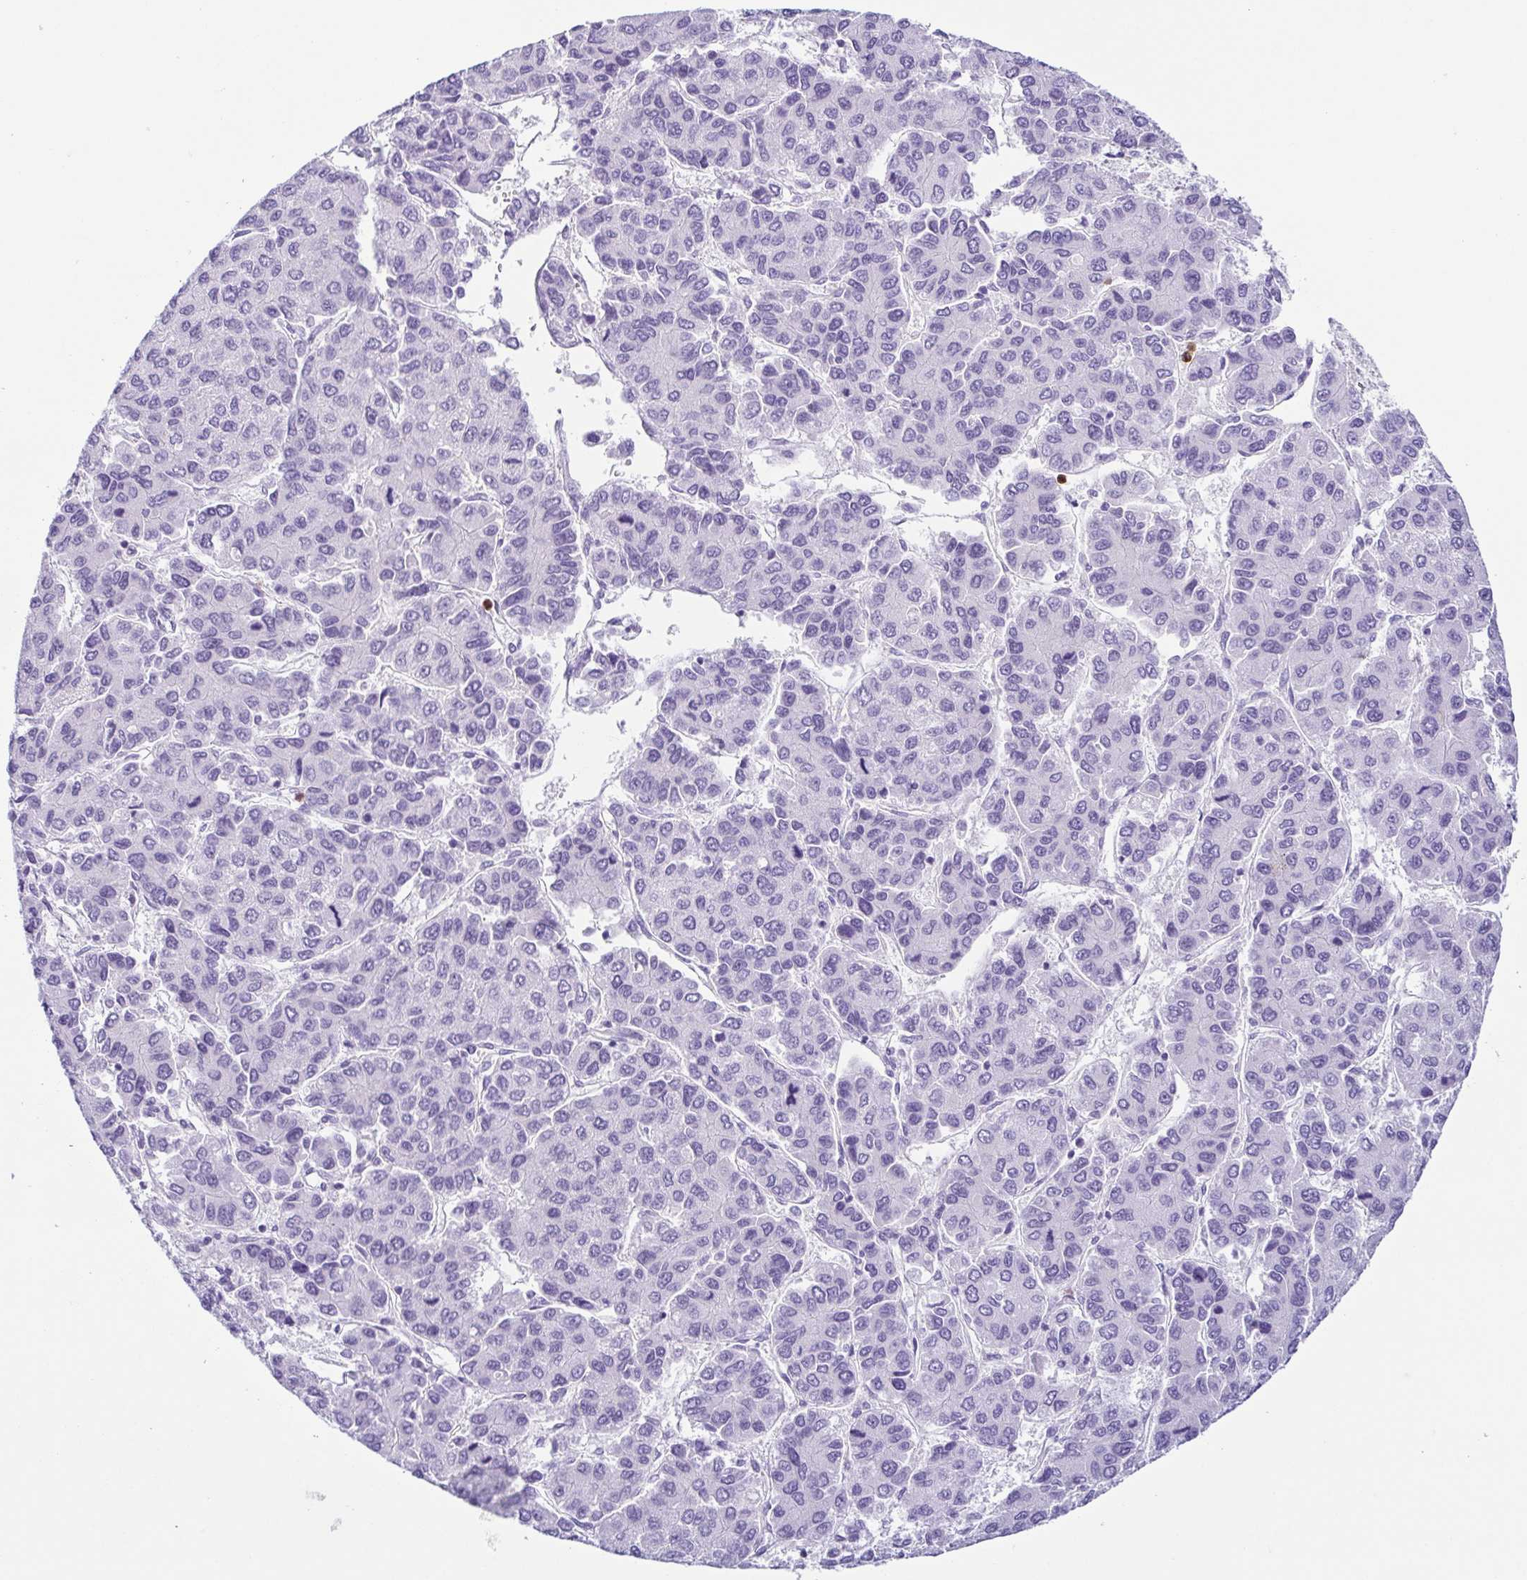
{"staining": {"intensity": "negative", "quantity": "none", "location": "none"}, "tissue": "liver cancer", "cell_type": "Tumor cells", "image_type": "cancer", "snomed": [{"axis": "morphology", "description": "Carcinoma, Hepatocellular, NOS"}, {"axis": "topography", "description": "Liver"}], "caption": "This photomicrograph is of liver cancer stained with immunohistochemistry to label a protein in brown with the nuclei are counter-stained blue. There is no positivity in tumor cells.", "gene": "AZU1", "patient": {"sex": "female", "age": 66}}